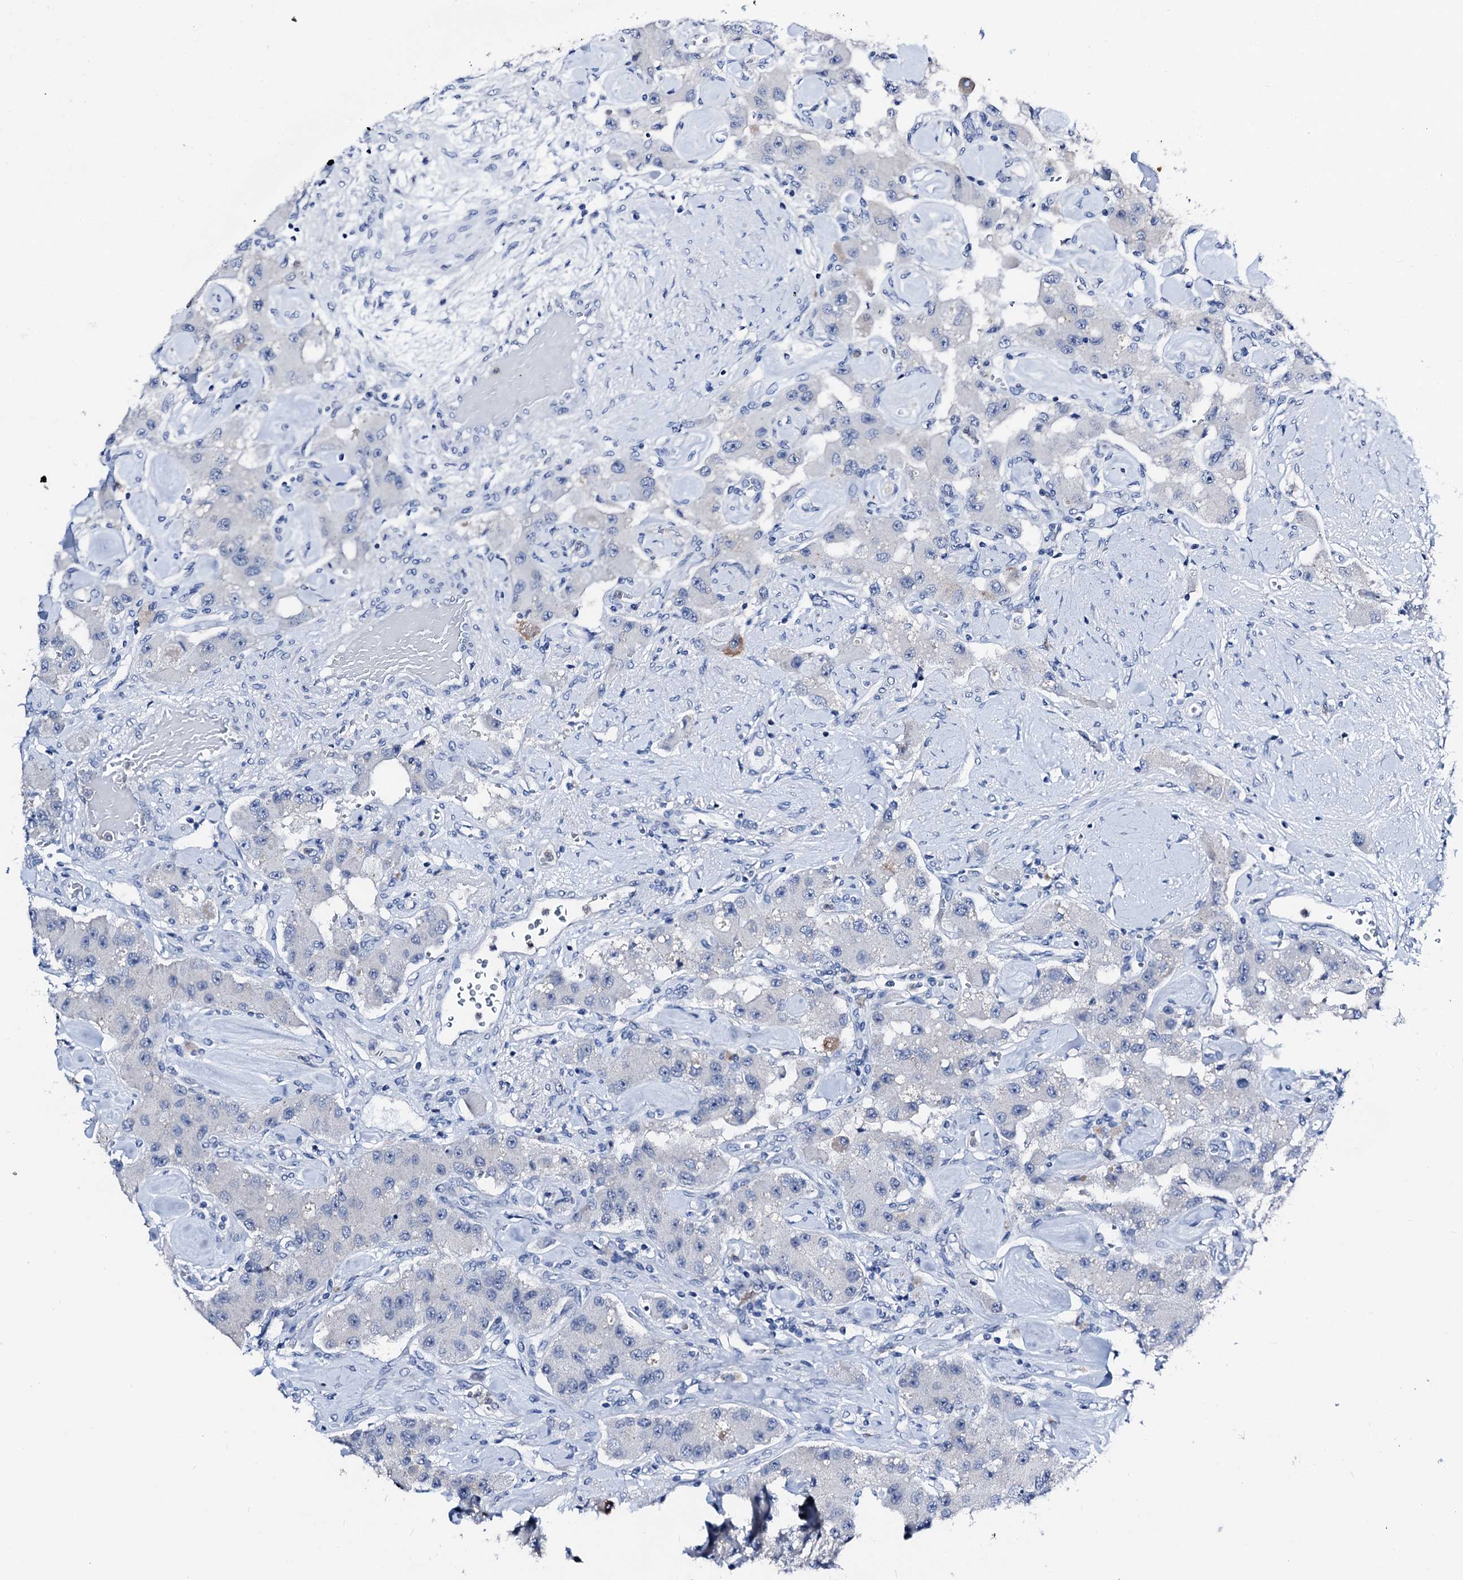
{"staining": {"intensity": "negative", "quantity": "none", "location": "none"}, "tissue": "carcinoid", "cell_type": "Tumor cells", "image_type": "cancer", "snomed": [{"axis": "morphology", "description": "Carcinoid, malignant, NOS"}, {"axis": "topography", "description": "Pancreas"}], "caption": "The micrograph displays no staining of tumor cells in carcinoid. The staining is performed using DAB (3,3'-diaminobenzidine) brown chromogen with nuclei counter-stained in using hematoxylin.", "gene": "TRAFD1", "patient": {"sex": "male", "age": 41}}